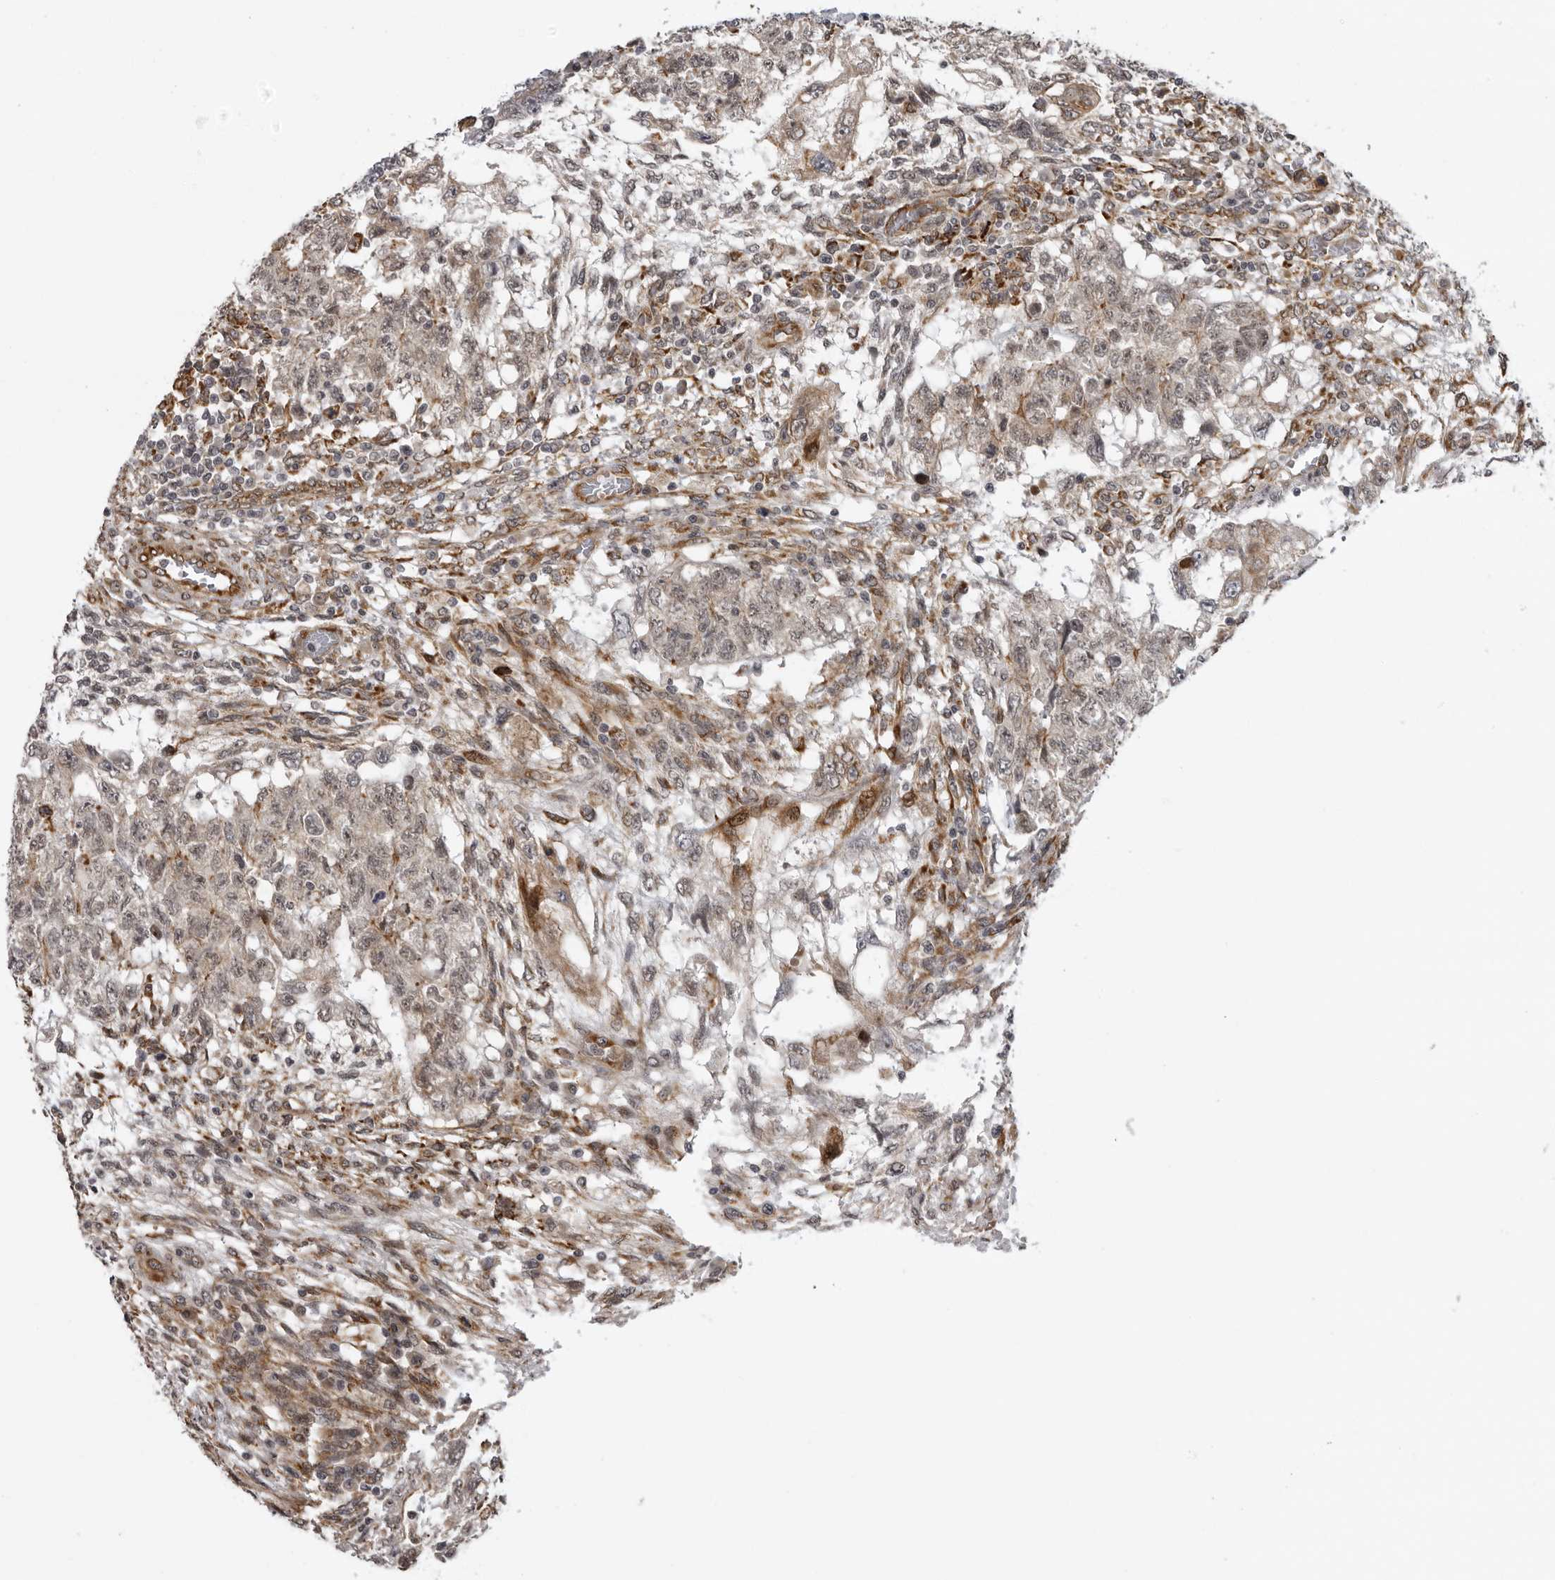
{"staining": {"intensity": "negative", "quantity": "none", "location": "none"}, "tissue": "testis cancer", "cell_type": "Tumor cells", "image_type": "cancer", "snomed": [{"axis": "morphology", "description": "Normal tissue, NOS"}, {"axis": "morphology", "description": "Carcinoma, Embryonal, NOS"}, {"axis": "topography", "description": "Testis"}], "caption": "Tumor cells show no significant staining in embryonal carcinoma (testis).", "gene": "DNAH14", "patient": {"sex": "male", "age": 36}}